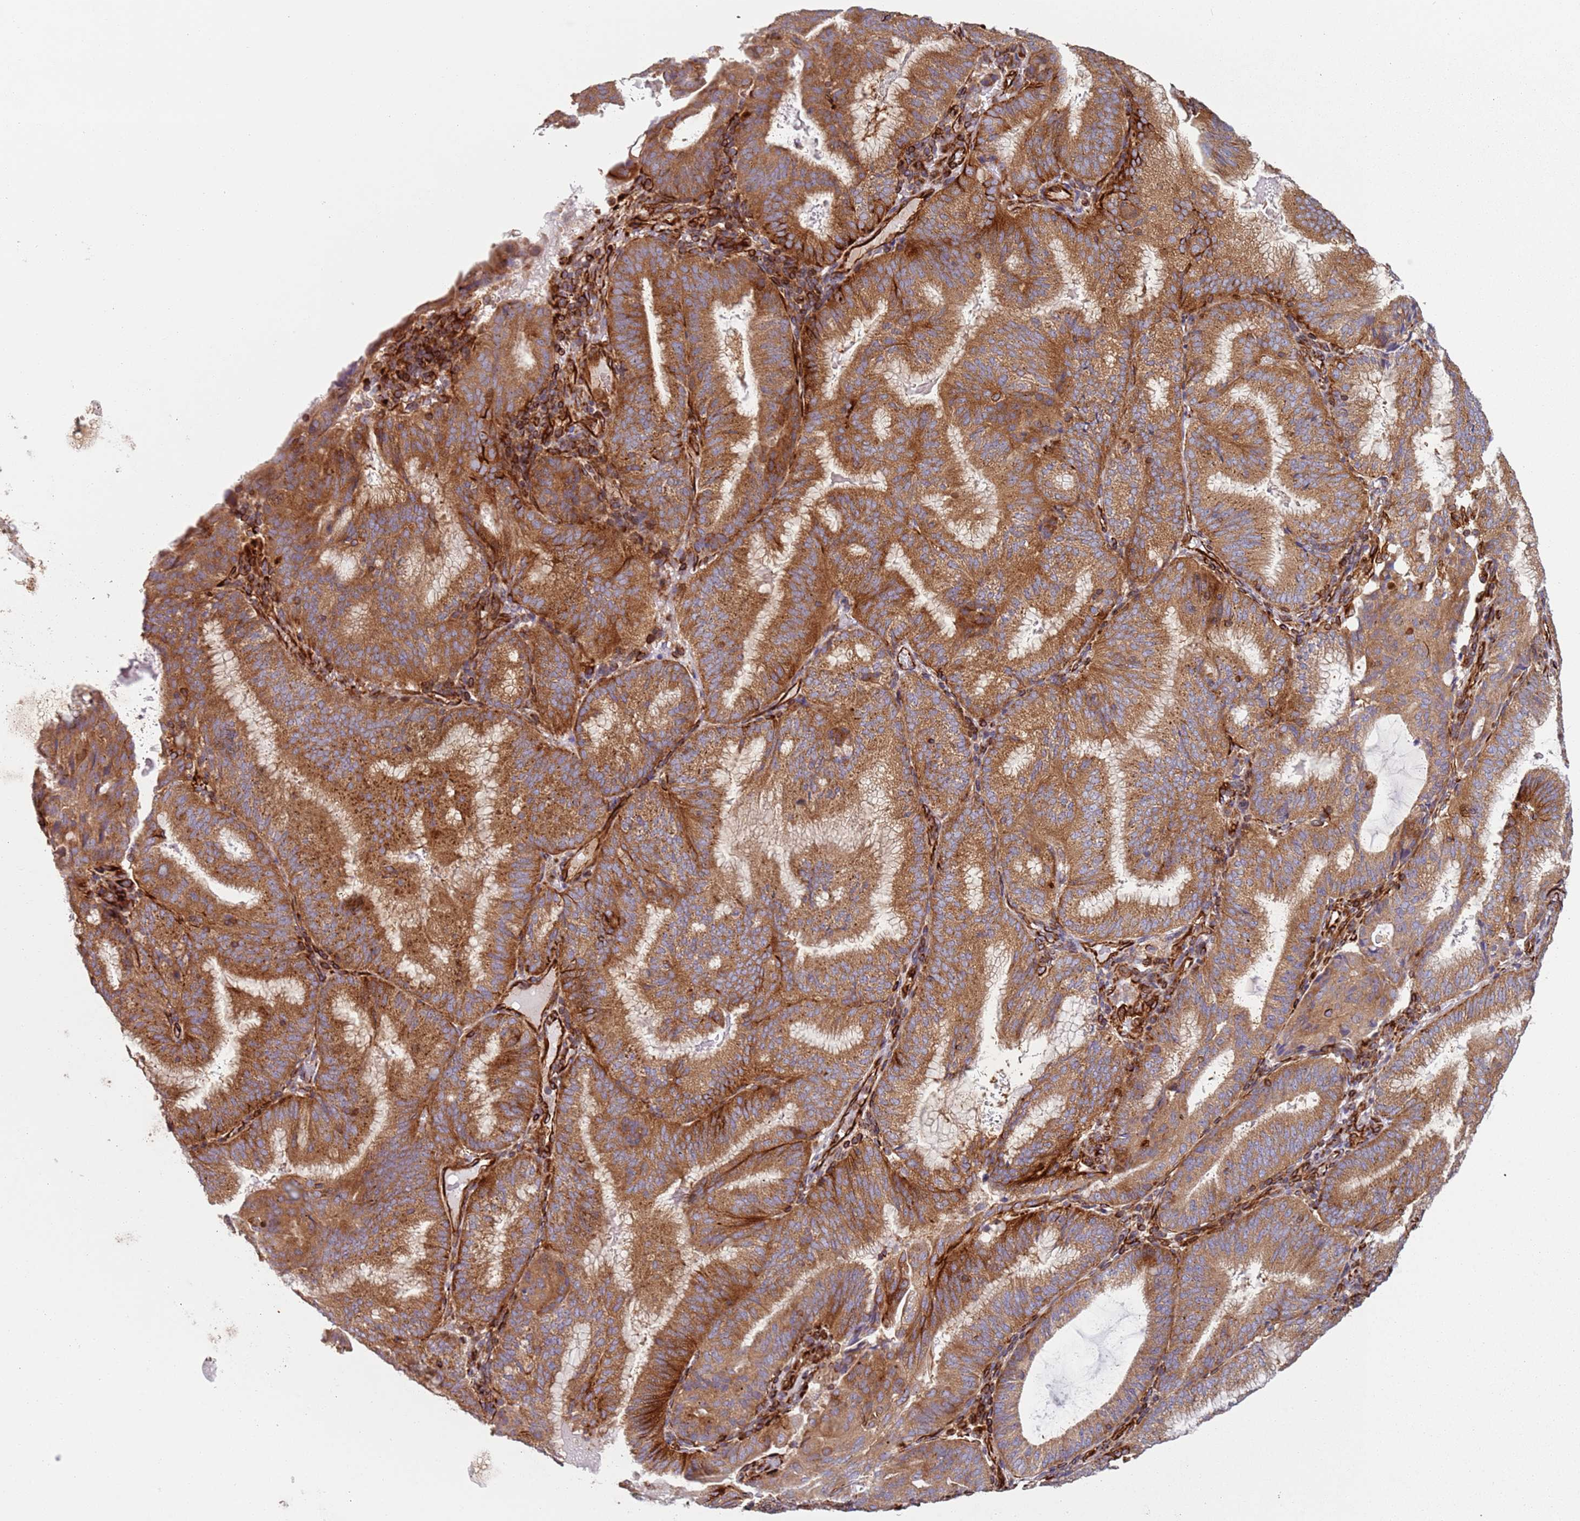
{"staining": {"intensity": "strong", "quantity": ">75%", "location": "cytoplasmic/membranous"}, "tissue": "endometrial cancer", "cell_type": "Tumor cells", "image_type": "cancer", "snomed": [{"axis": "morphology", "description": "Adenocarcinoma, NOS"}, {"axis": "topography", "description": "Endometrium"}], "caption": "Strong cytoplasmic/membranous protein expression is appreciated in about >75% of tumor cells in endometrial cancer.", "gene": "SNAPIN", "patient": {"sex": "female", "age": 49}}